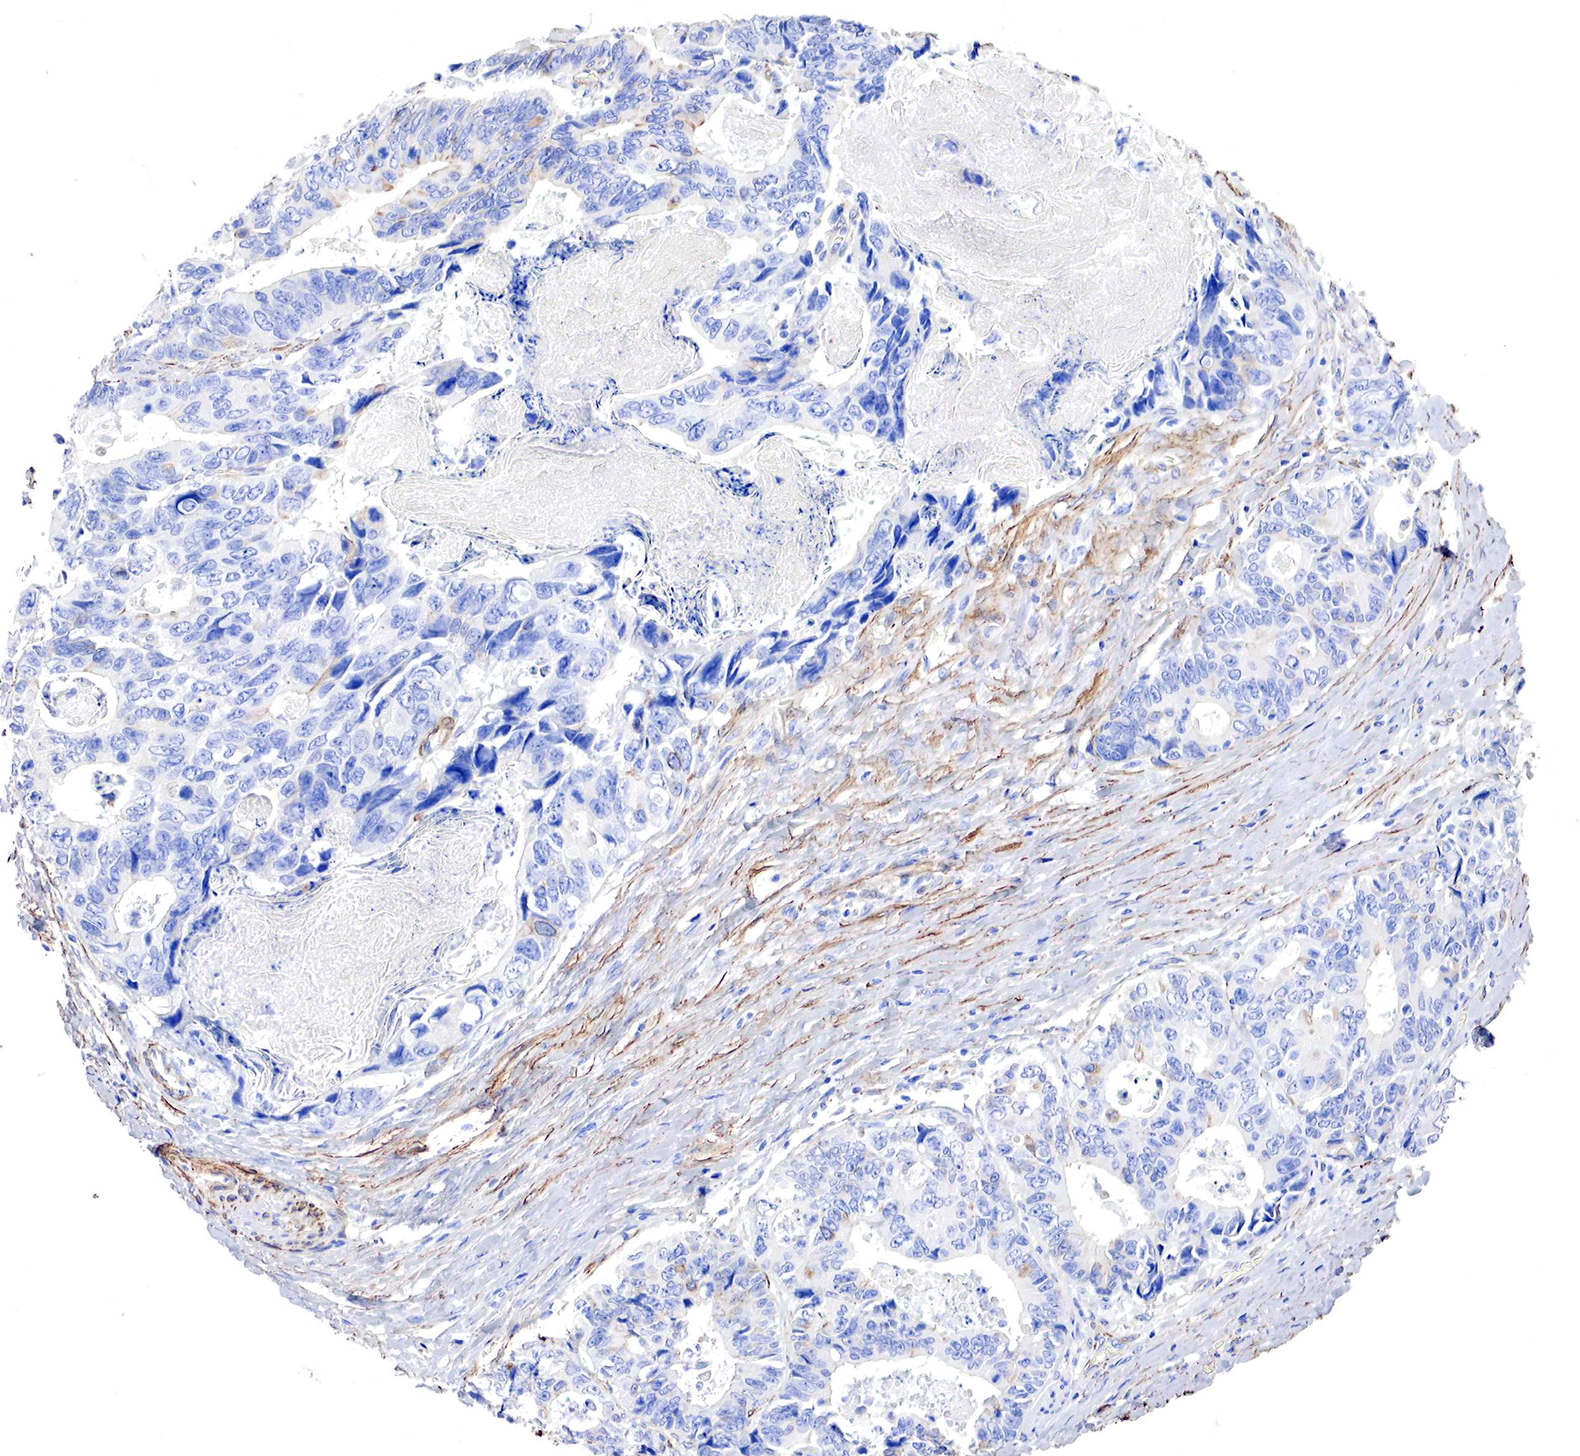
{"staining": {"intensity": "negative", "quantity": "none", "location": "none"}, "tissue": "colorectal cancer", "cell_type": "Tumor cells", "image_type": "cancer", "snomed": [{"axis": "morphology", "description": "Adenocarcinoma, NOS"}, {"axis": "topography", "description": "Rectum"}], "caption": "Image shows no protein expression in tumor cells of colorectal adenocarcinoma tissue.", "gene": "TPM1", "patient": {"sex": "female", "age": 67}}